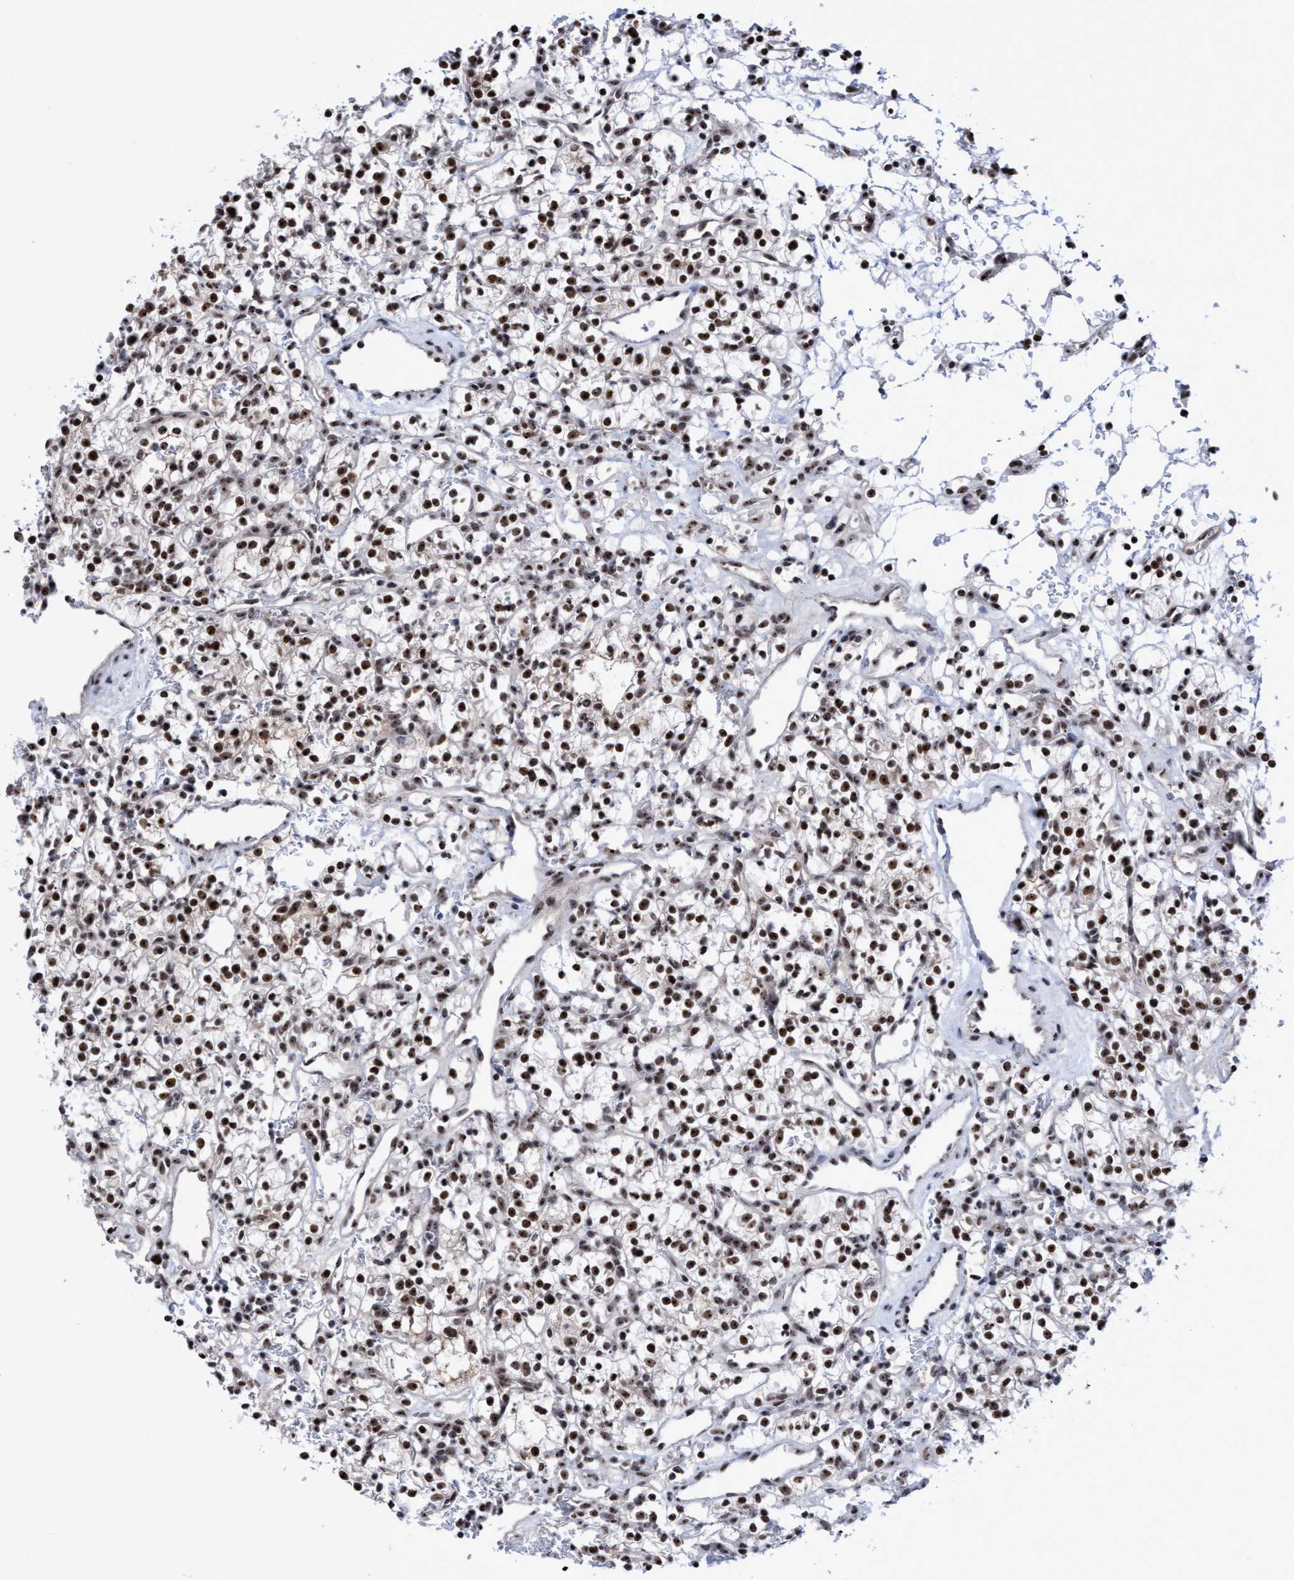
{"staining": {"intensity": "strong", "quantity": ">75%", "location": "nuclear"}, "tissue": "renal cancer", "cell_type": "Tumor cells", "image_type": "cancer", "snomed": [{"axis": "morphology", "description": "Adenocarcinoma, NOS"}, {"axis": "topography", "description": "Kidney"}], "caption": "Immunohistochemical staining of renal cancer exhibits high levels of strong nuclear protein staining in approximately >75% of tumor cells. (DAB (3,3'-diaminobenzidine) = brown stain, brightfield microscopy at high magnification).", "gene": "EFCAB10", "patient": {"sex": "female", "age": 57}}